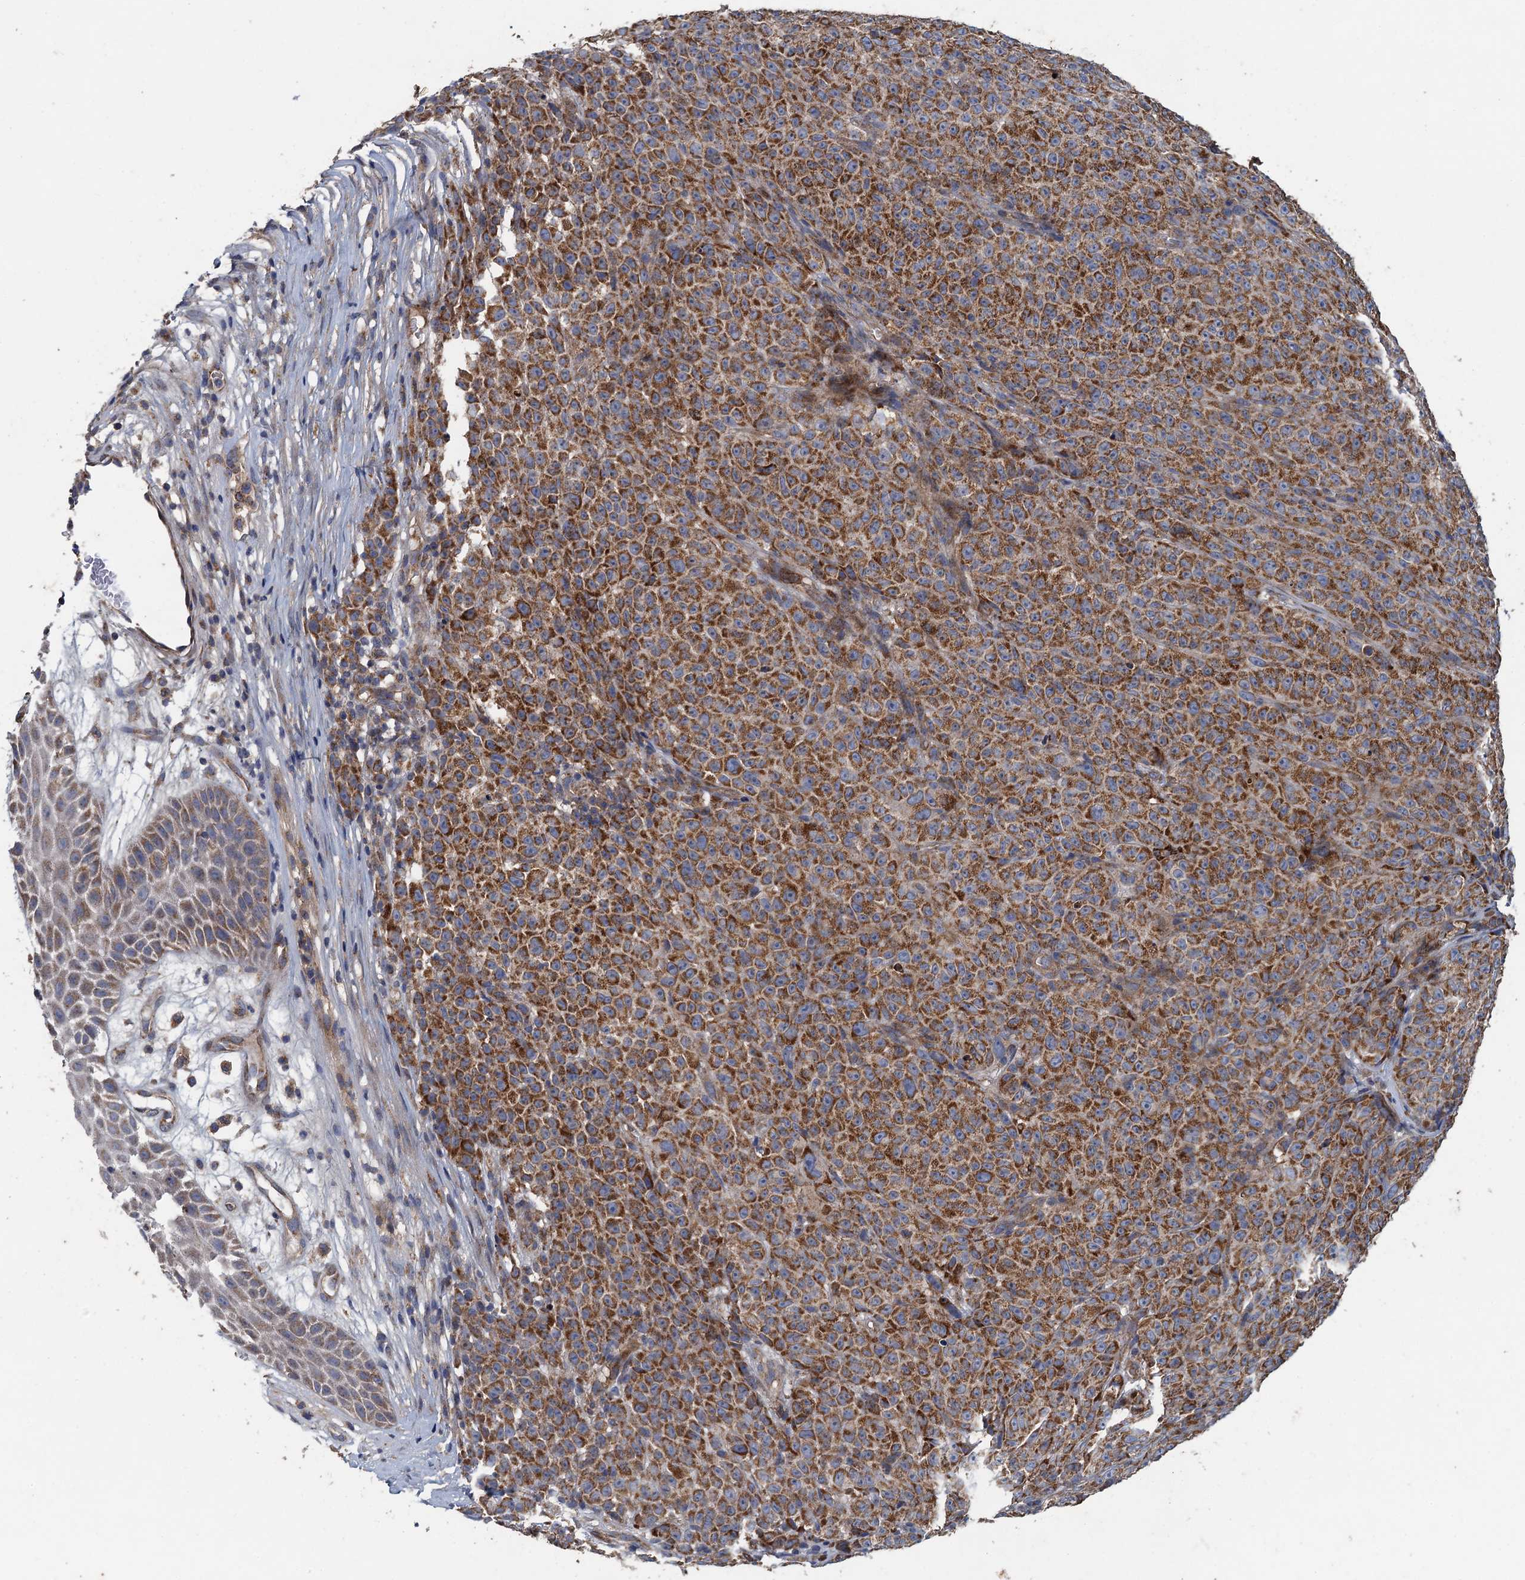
{"staining": {"intensity": "strong", "quantity": ">75%", "location": "cytoplasmic/membranous"}, "tissue": "melanoma", "cell_type": "Tumor cells", "image_type": "cancer", "snomed": [{"axis": "morphology", "description": "Malignant melanoma, NOS"}, {"axis": "topography", "description": "Skin"}], "caption": "IHC of malignant melanoma demonstrates high levels of strong cytoplasmic/membranous positivity in about >75% of tumor cells.", "gene": "BCS1L", "patient": {"sex": "female", "age": 82}}